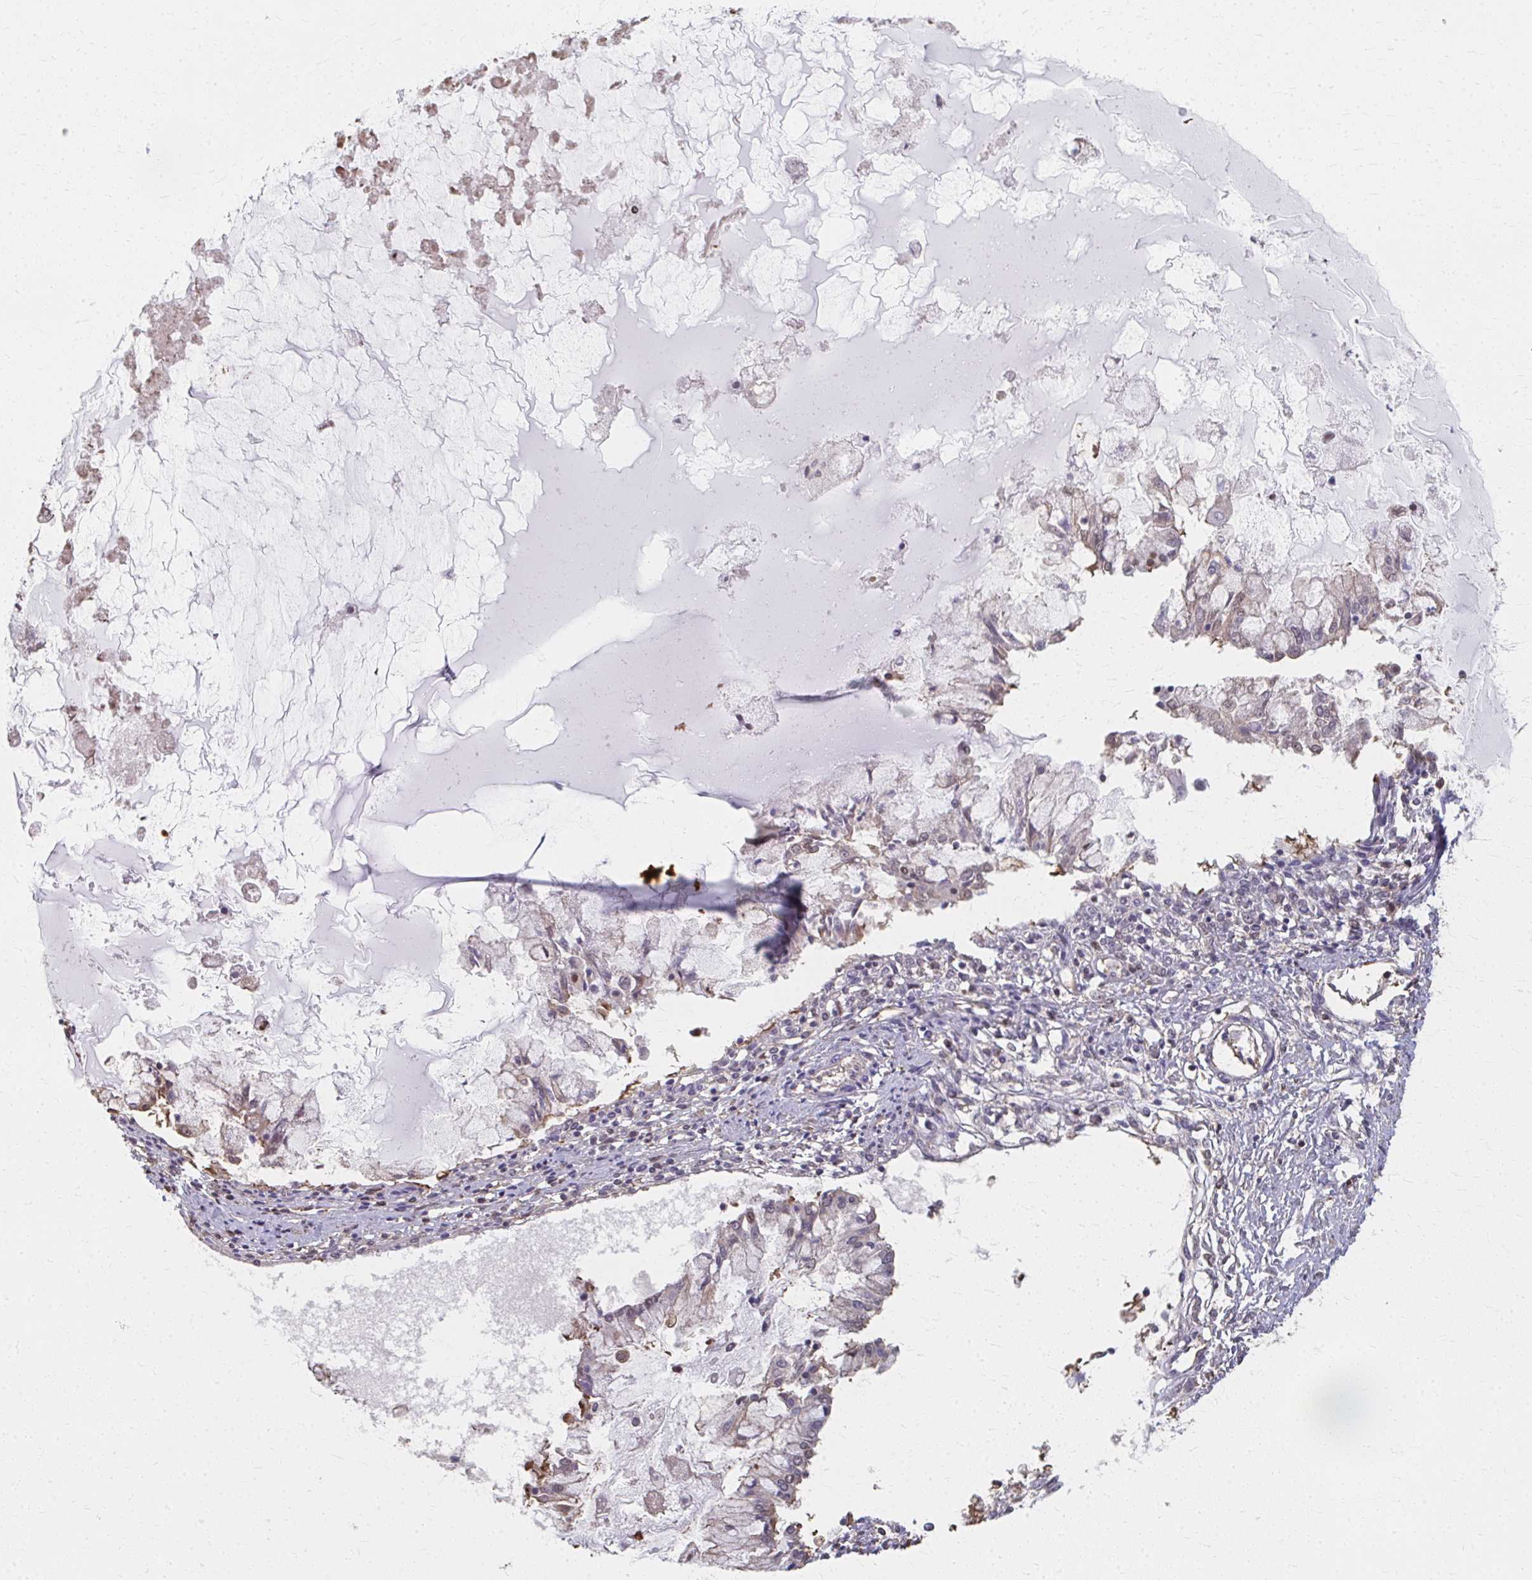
{"staining": {"intensity": "negative", "quantity": "none", "location": "none"}, "tissue": "ovarian cancer", "cell_type": "Tumor cells", "image_type": "cancer", "snomed": [{"axis": "morphology", "description": "Cystadenocarcinoma, mucinous, NOS"}, {"axis": "topography", "description": "Ovary"}], "caption": "Tumor cells show no significant staining in ovarian cancer (mucinous cystadenocarcinoma).", "gene": "RABGAP1L", "patient": {"sex": "female", "age": 34}}